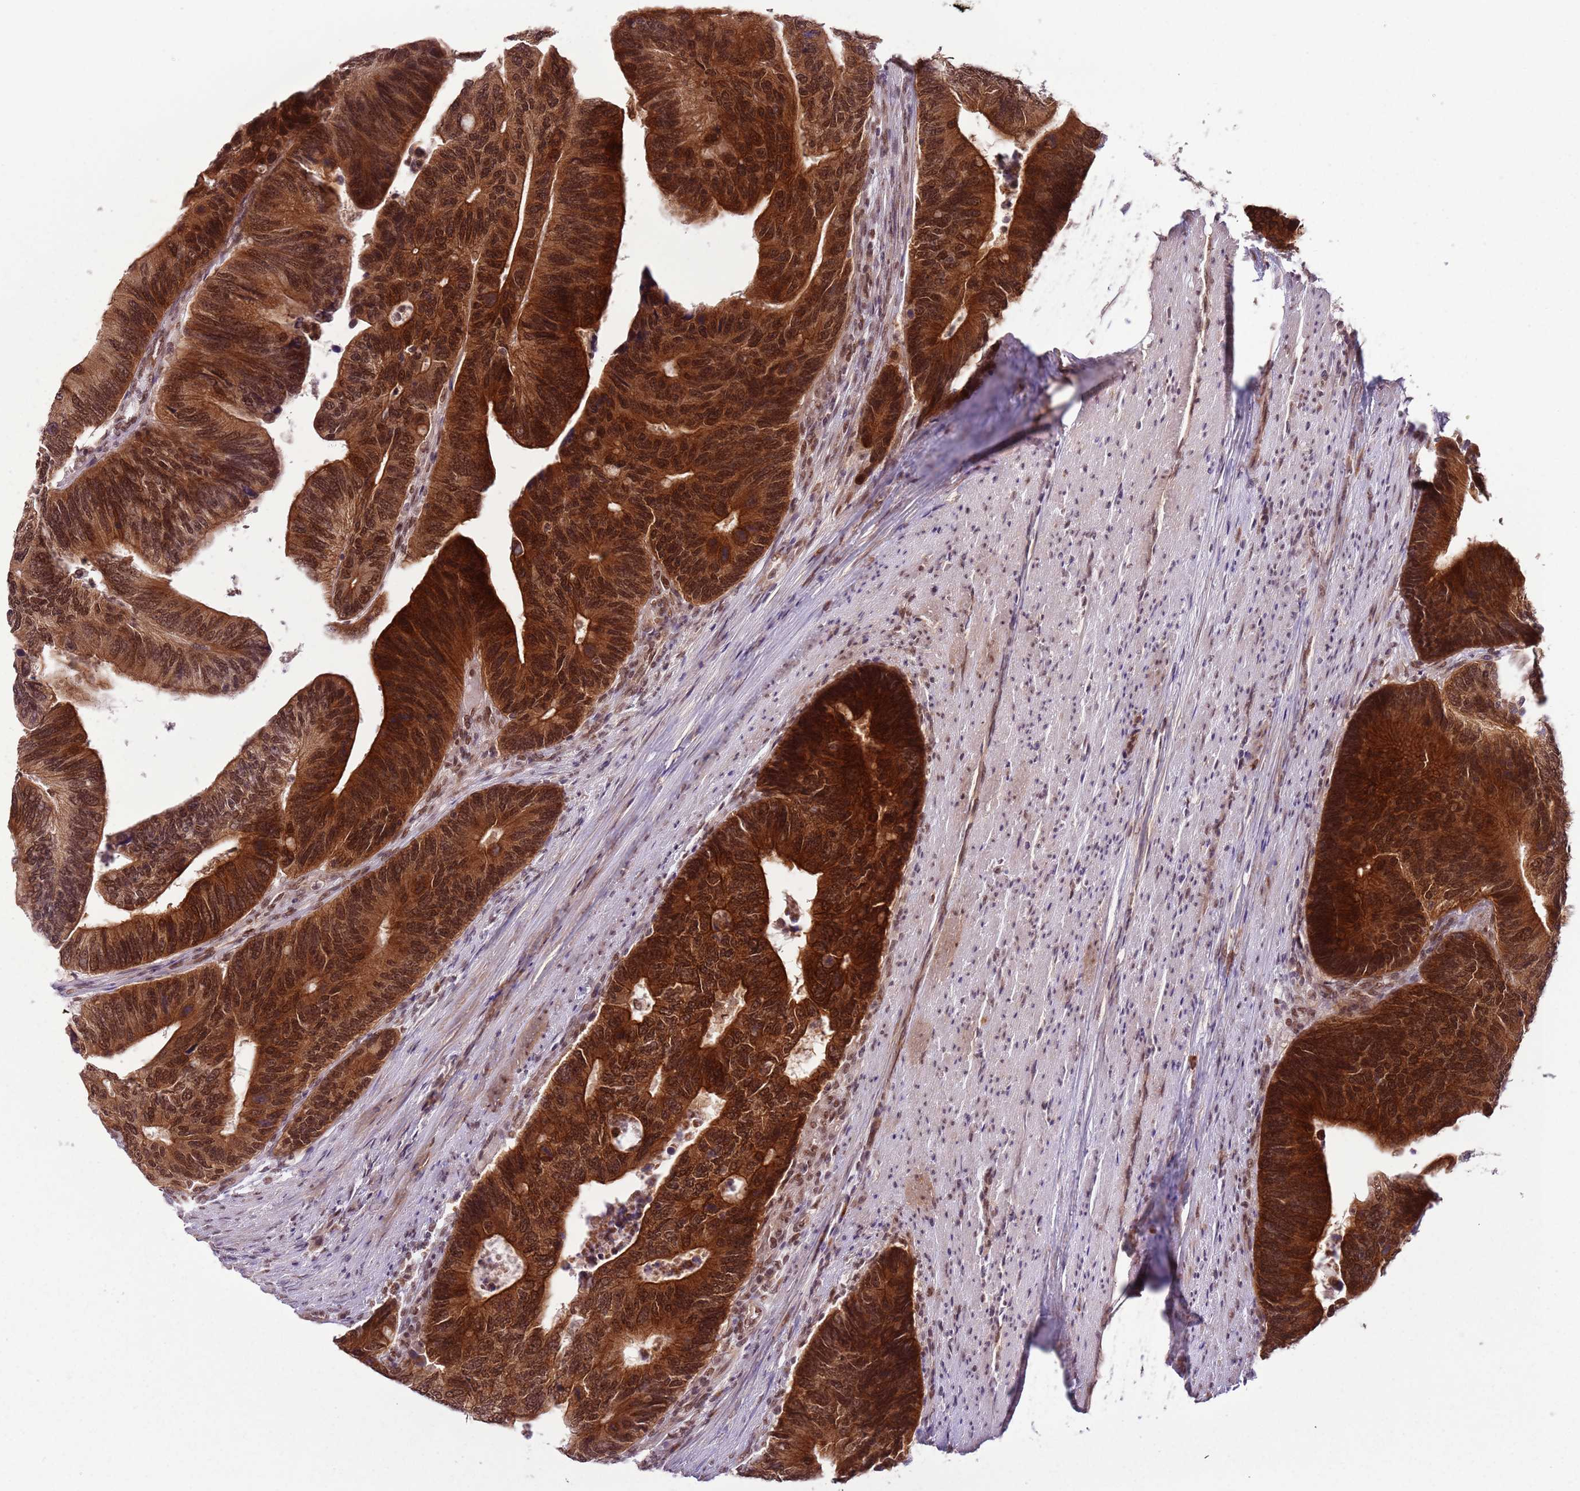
{"staining": {"intensity": "strong", "quantity": ">75%", "location": "cytoplasmic/membranous,nuclear"}, "tissue": "colorectal cancer", "cell_type": "Tumor cells", "image_type": "cancer", "snomed": [{"axis": "morphology", "description": "Adenocarcinoma, NOS"}, {"axis": "topography", "description": "Colon"}], "caption": "A histopathology image showing strong cytoplasmic/membranous and nuclear positivity in approximately >75% of tumor cells in colorectal adenocarcinoma, as visualized by brown immunohistochemical staining.", "gene": "FAM120AOS", "patient": {"sex": "male", "age": 87}}